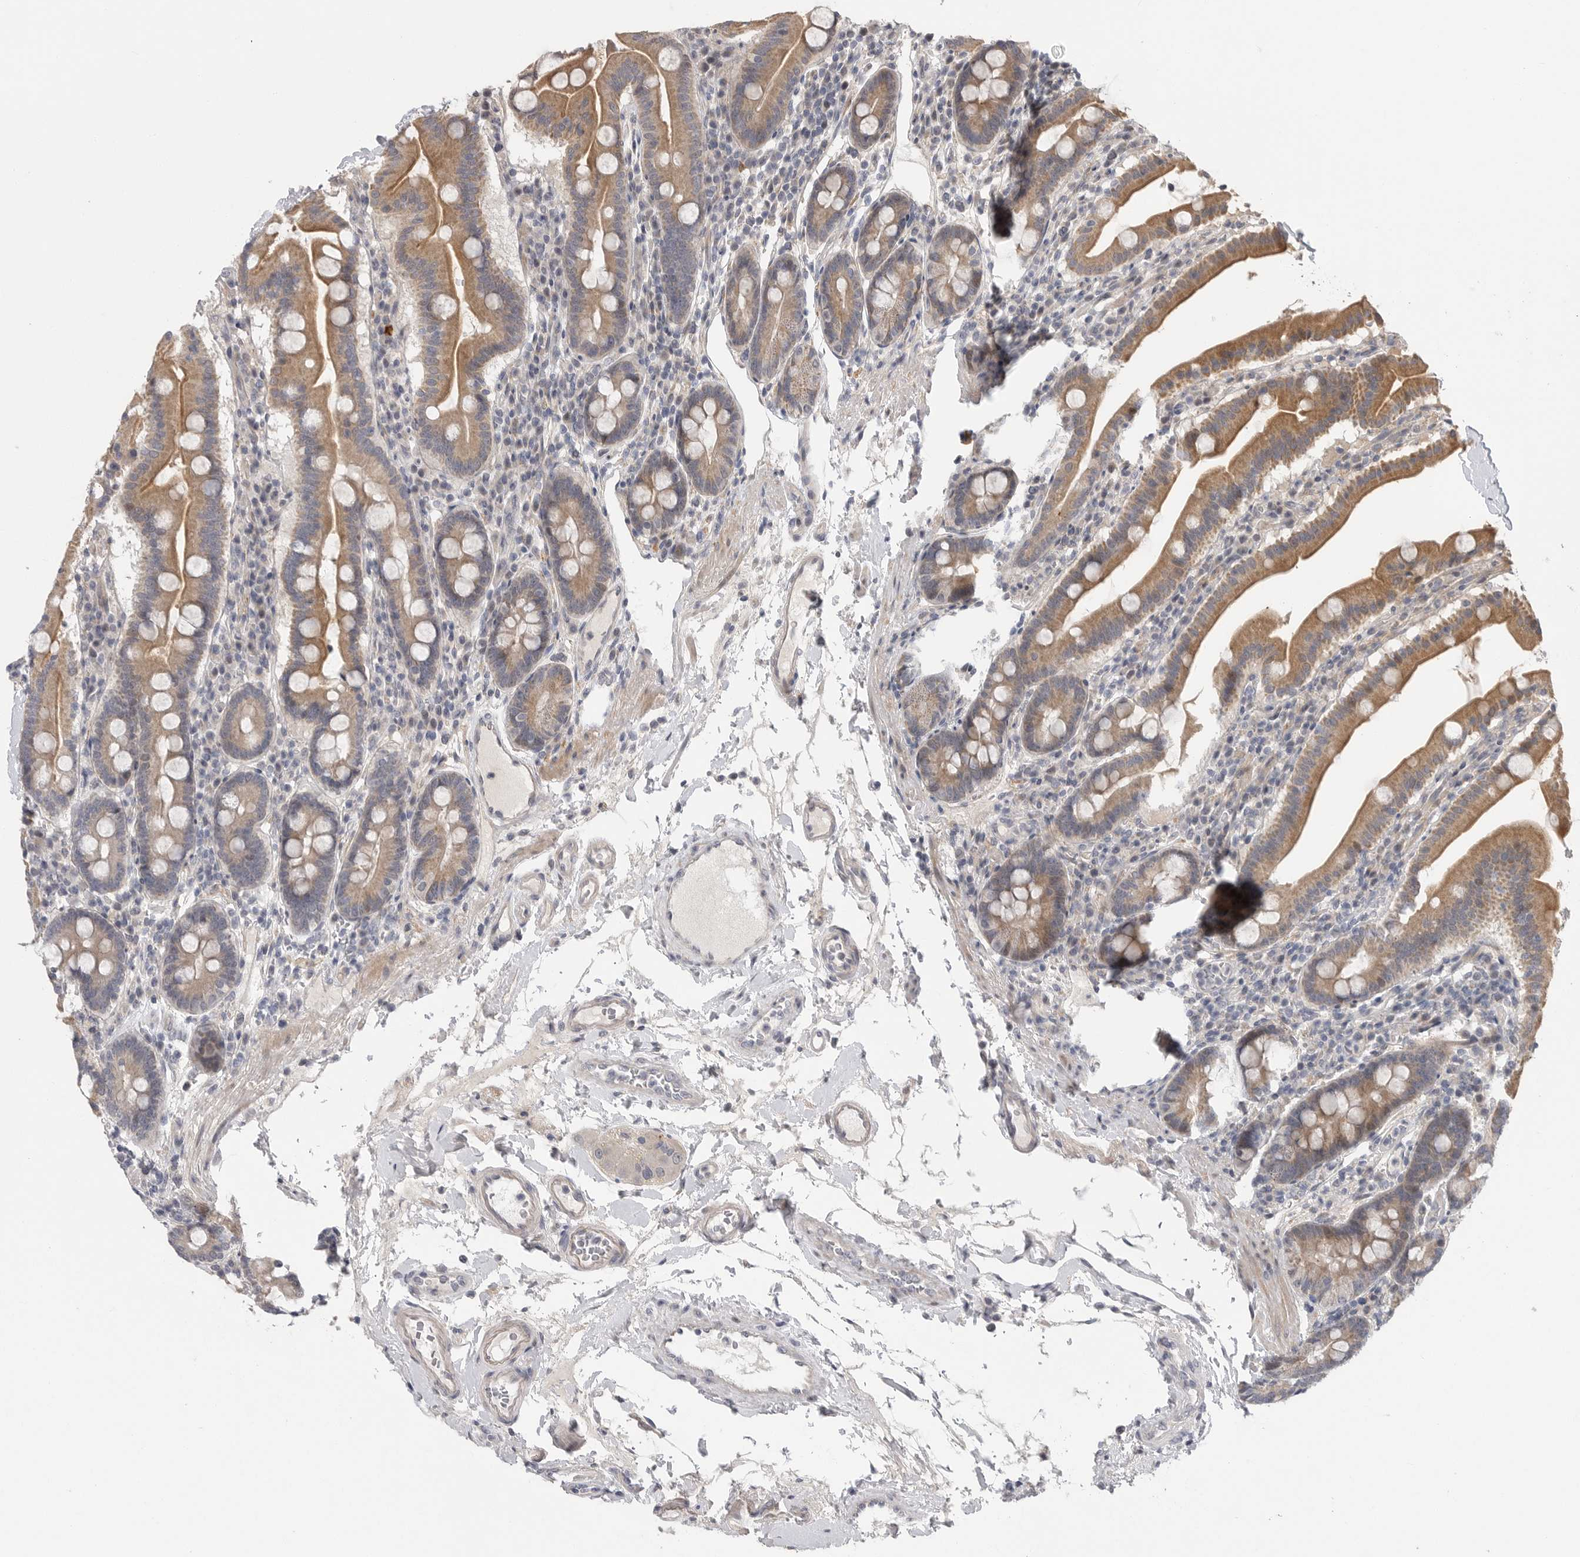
{"staining": {"intensity": "moderate", "quantity": ">75%", "location": "cytoplasmic/membranous"}, "tissue": "duodenum", "cell_type": "Glandular cells", "image_type": "normal", "snomed": [{"axis": "morphology", "description": "Normal tissue, NOS"}, {"axis": "morphology", "description": "Adenocarcinoma, NOS"}, {"axis": "topography", "description": "Pancreas"}, {"axis": "topography", "description": "Duodenum"}], "caption": "This is a micrograph of IHC staining of unremarkable duodenum, which shows moderate staining in the cytoplasmic/membranous of glandular cells.", "gene": "FBXO43", "patient": {"sex": "male", "age": 50}}